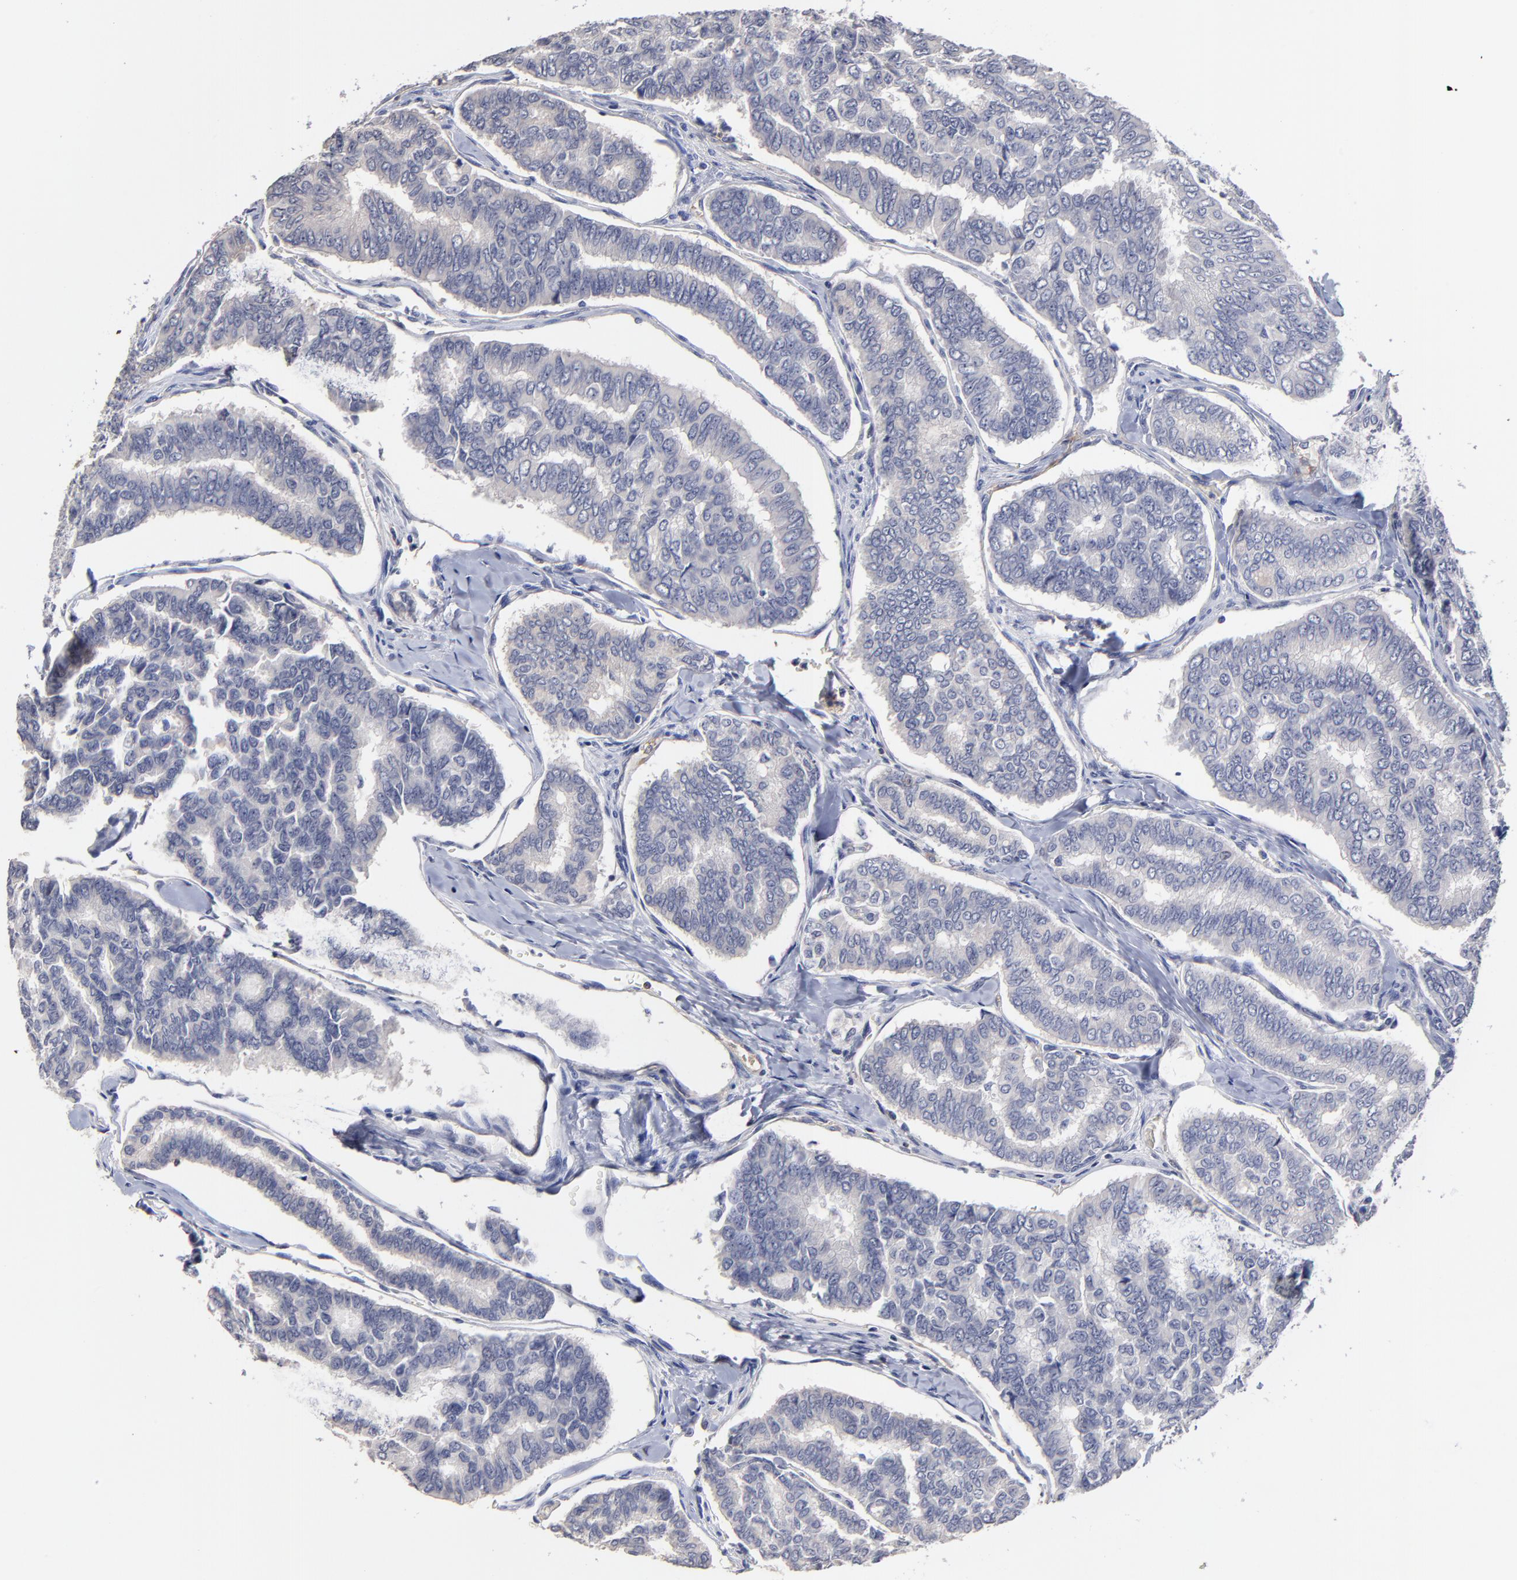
{"staining": {"intensity": "negative", "quantity": "none", "location": "none"}, "tissue": "thyroid cancer", "cell_type": "Tumor cells", "image_type": "cancer", "snomed": [{"axis": "morphology", "description": "Papillary adenocarcinoma, NOS"}, {"axis": "topography", "description": "Thyroid gland"}], "caption": "This is a photomicrograph of immunohistochemistry (IHC) staining of thyroid papillary adenocarcinoma, which shows no positivity in tumor cells. The staining was performed using DAB (3,3'-diaminobenzidine) to visualize the protein expression in brown, while the nuclei were stained in blue with hematoxylin (Magnification: 20x).", "gene": "TRAT1", "patient": {"sex": "female", "age": 35}}